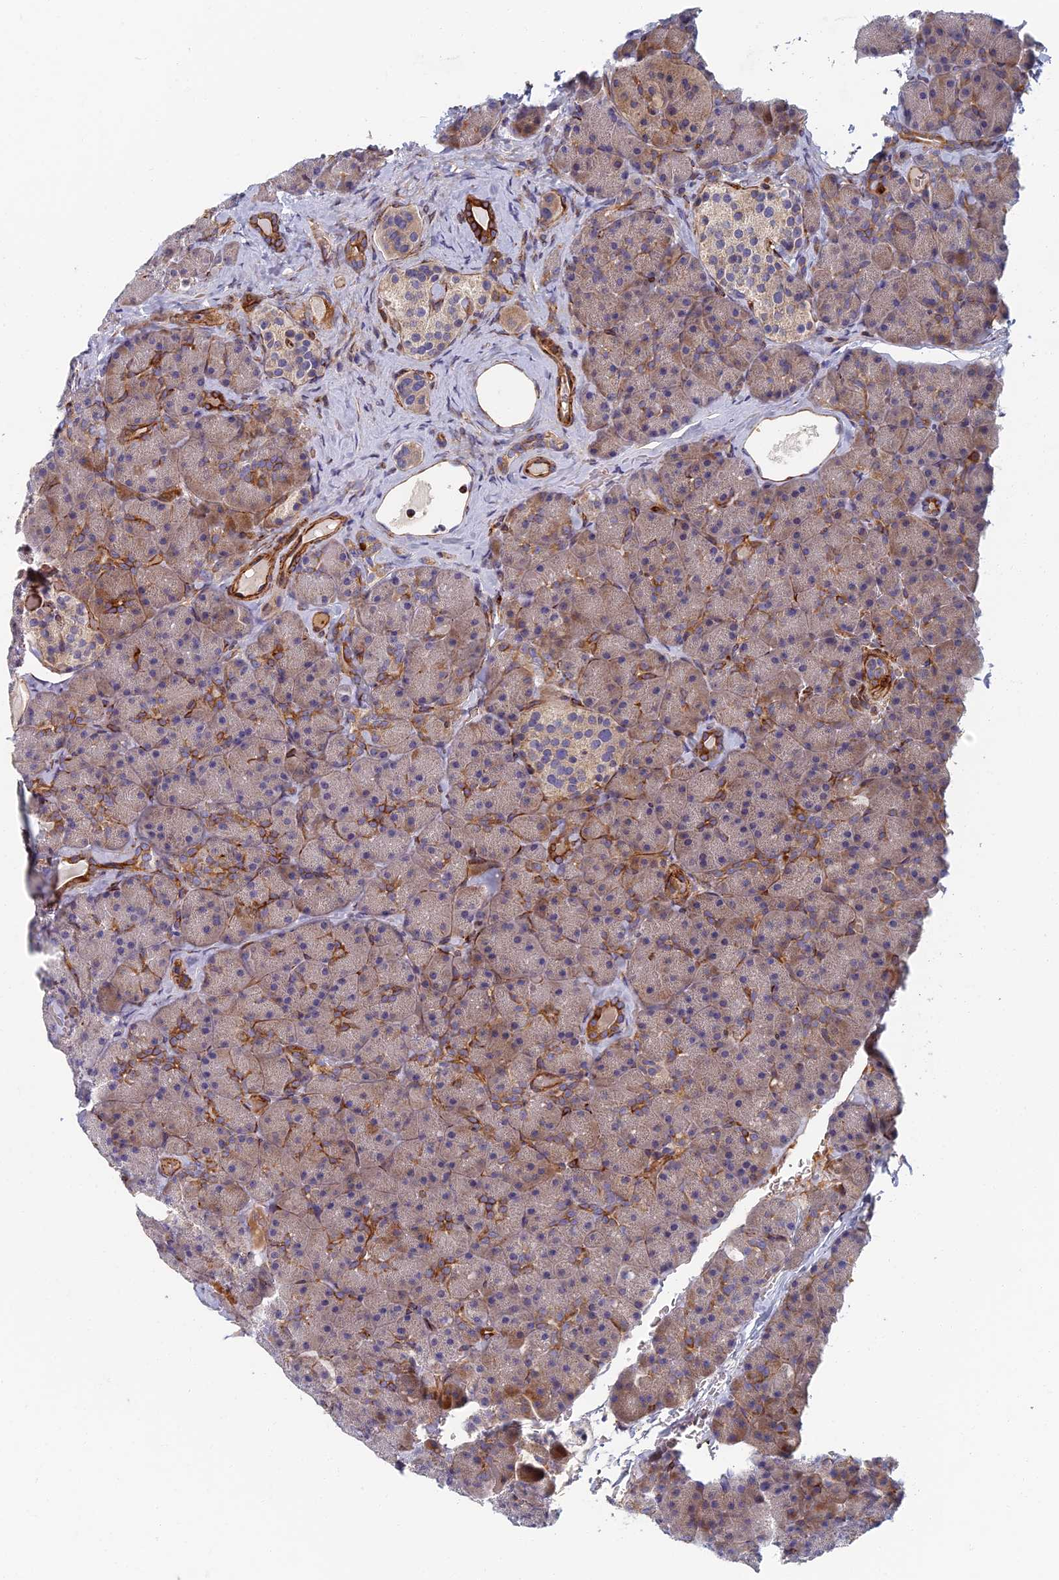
{"staining": {"intensity": "moderate", "quantity": "25%-75%", "location": "cytoplasmic/membranous"}, "tissue": "pancreas", "cell_type": "Exocrine glandular cells", "image_type": "normal", "snomed": [{"axis": "morphology", "description": "Normal tissue, NOS"}, {"axis": "topography", "description": "Pancreas"}], "caption": "Immunohistochemistry (IHC) (DAB (3,3'-diaminobenzidine)) staining of unremarkable human pancreas exhibits moderate cytoplasmic/membranous protein expression in approximately 25%-75% of exocrine glandular cells. Using DAB (3,3'-diaminobenzidine) (brown) and hematoxylin (blue) stains, captured at high magnification using brightfield microscopy.", "gene": "ABCB10", "patient": {"sex": "male", "age": 36}}